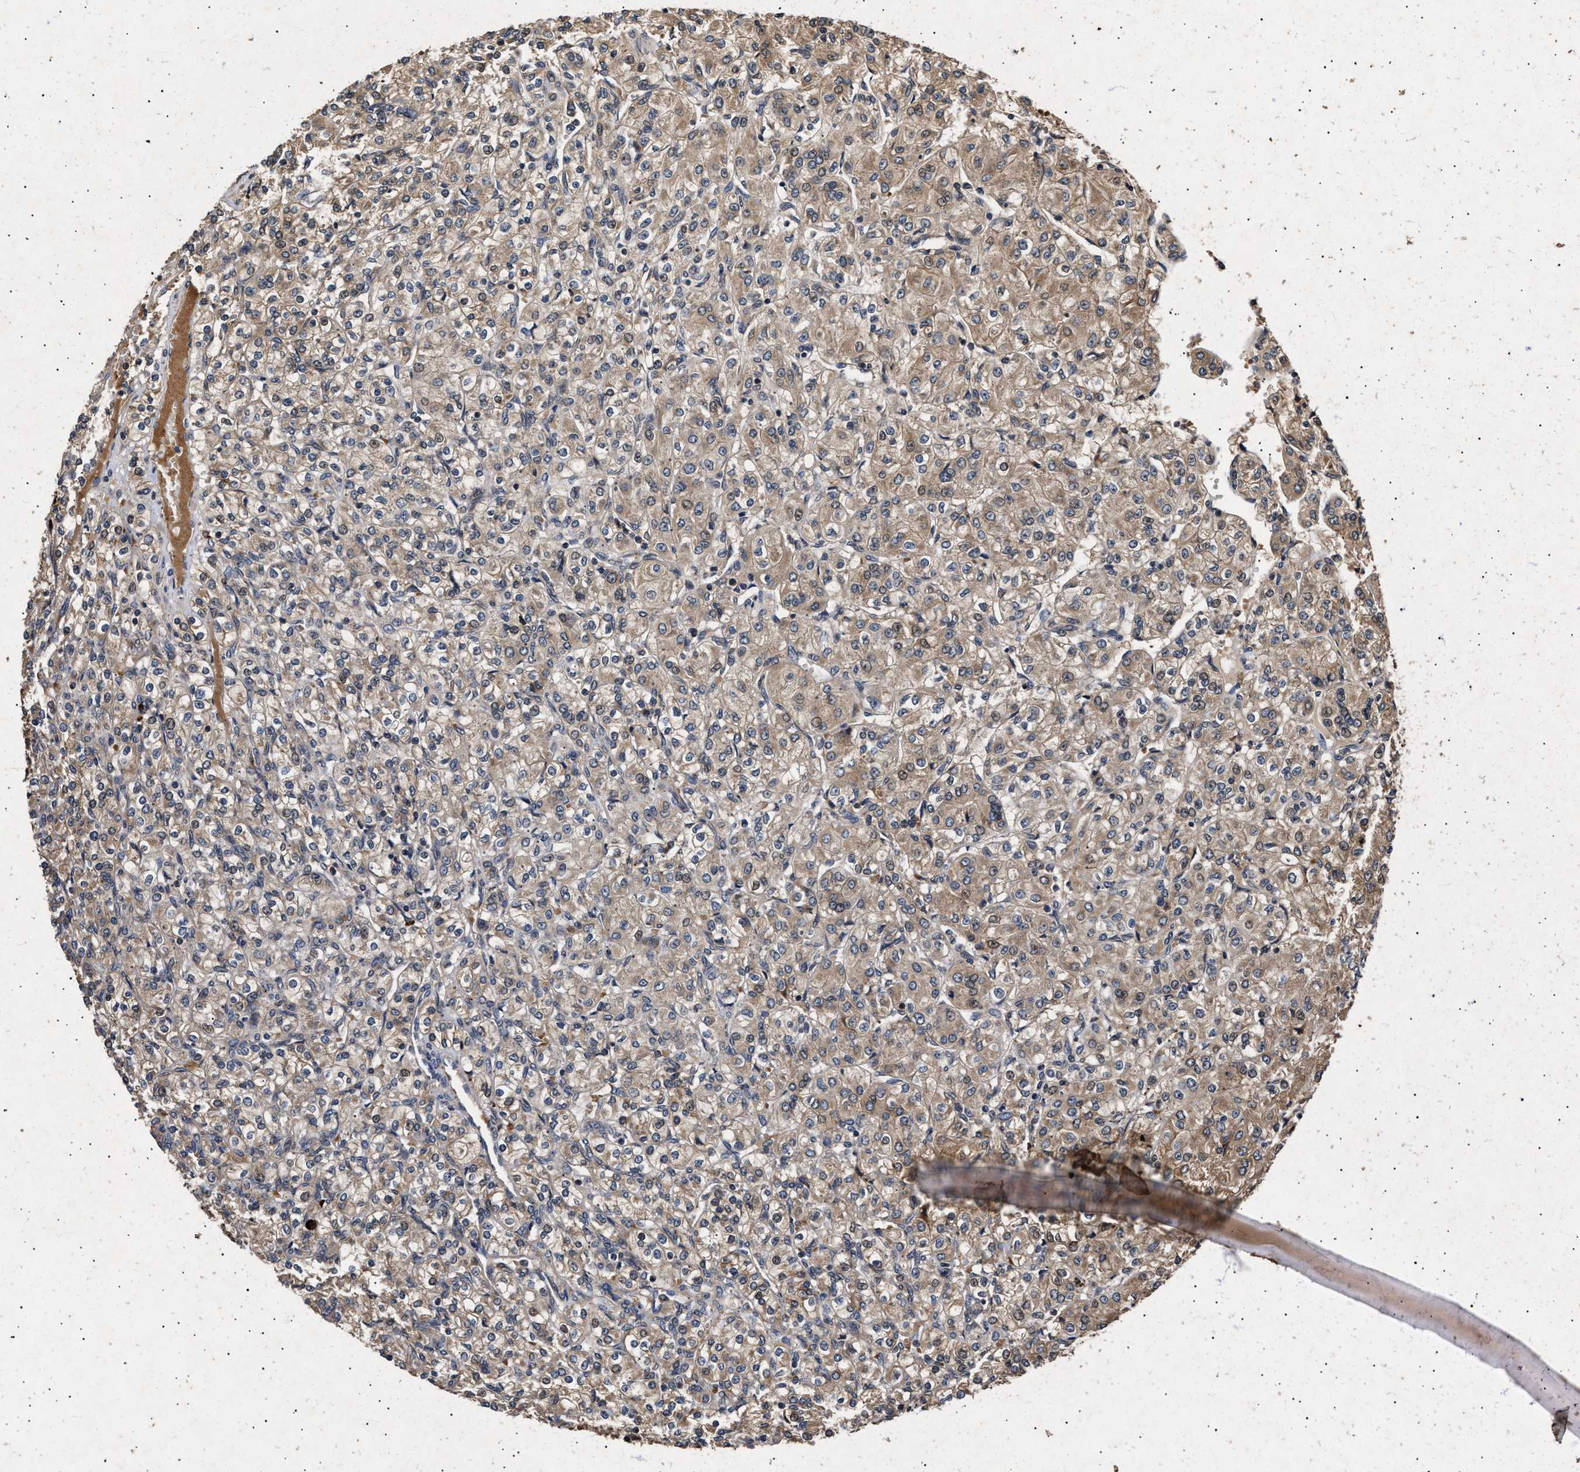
{"staining": {"intensity": "moderate", "quantity": ">75%", "location": "cytoplasmic/membranous"}, "tissue": "renal cancer", "cell_type": "Tumor cells", "image_type": "cancer", "snomed": [{"axis": "morphology", "description": "Adenocarcinoma, NOS"}, {"axis": "topography", "description": "Kidney"}], "caption": "Renal cancer (adenocarcinoma) stained with a brown dye displays moderate cytoplasmic/membranous positive positivity in approximately >75% of tumor cells.", "gene": "ITGB5", "patient": {"sex": "male", "age": 77}}